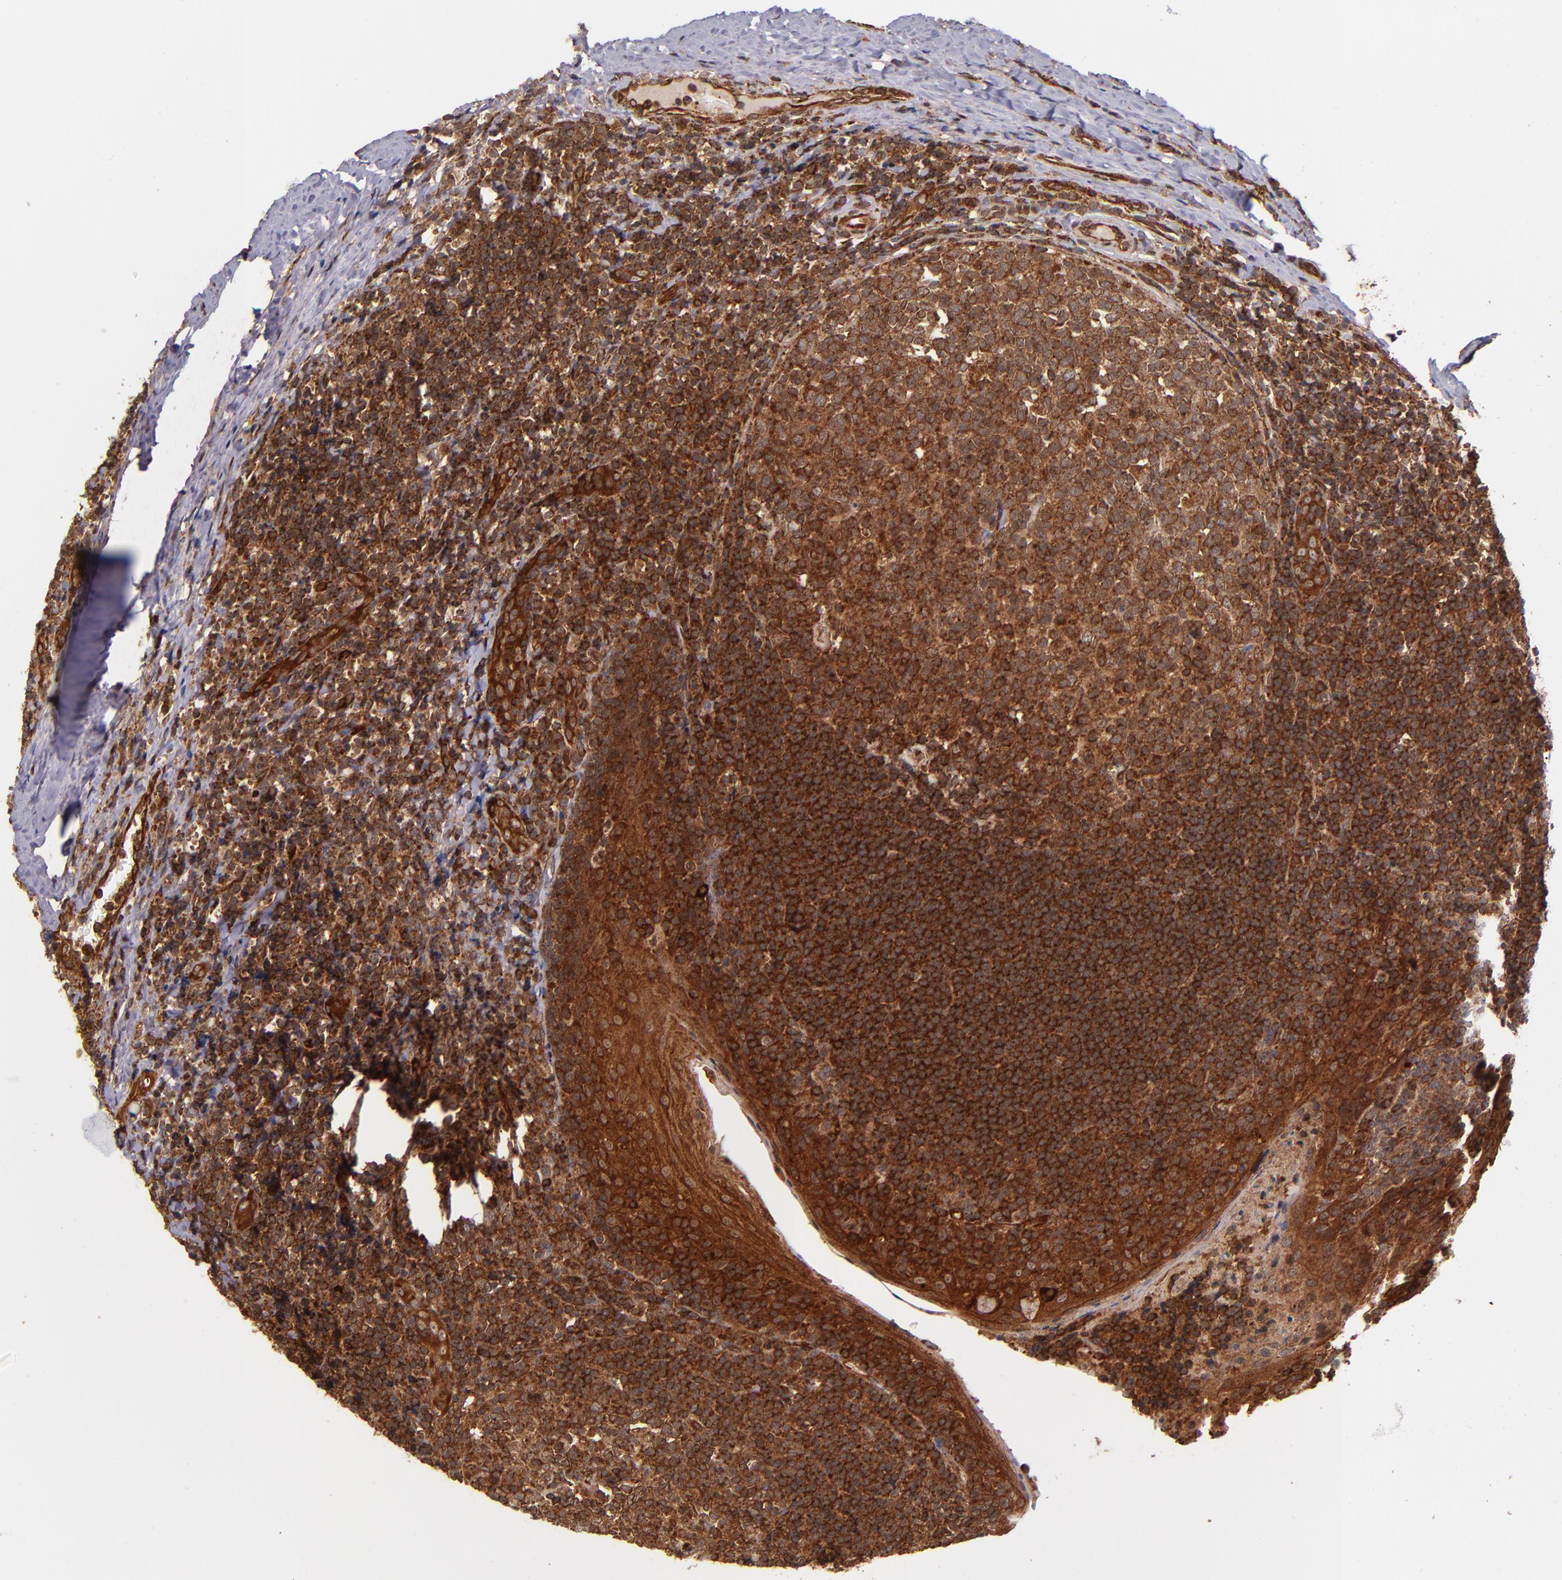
{"staining": {"intensity": "strong", "quantity": ">75%", "location": "cytoplasmic/membranous,nuclear"}, "tissue": "tonsil", "cell_type": "Germinal center cells", "image_type": "normal", "snomed": [{"axis": "morphology", "description": "Normal tissue, NOS"}, {"axis": "topography", "description": "Tonsil"}], "caption": "Brown immunohistochemical staining in unremarkable human tonsil shows strong cytoplasmic/membranous,nuclear positivity in about >75% of germinal center cells. The protein of interest is stained brown, and the nuclei are stained in blue (DAB (3,3'-diaminobenzidine) IHC with brightfield microscopy, high magnification).", "gene": "STX8", "patient": {"sex": "male", "age": 31}}